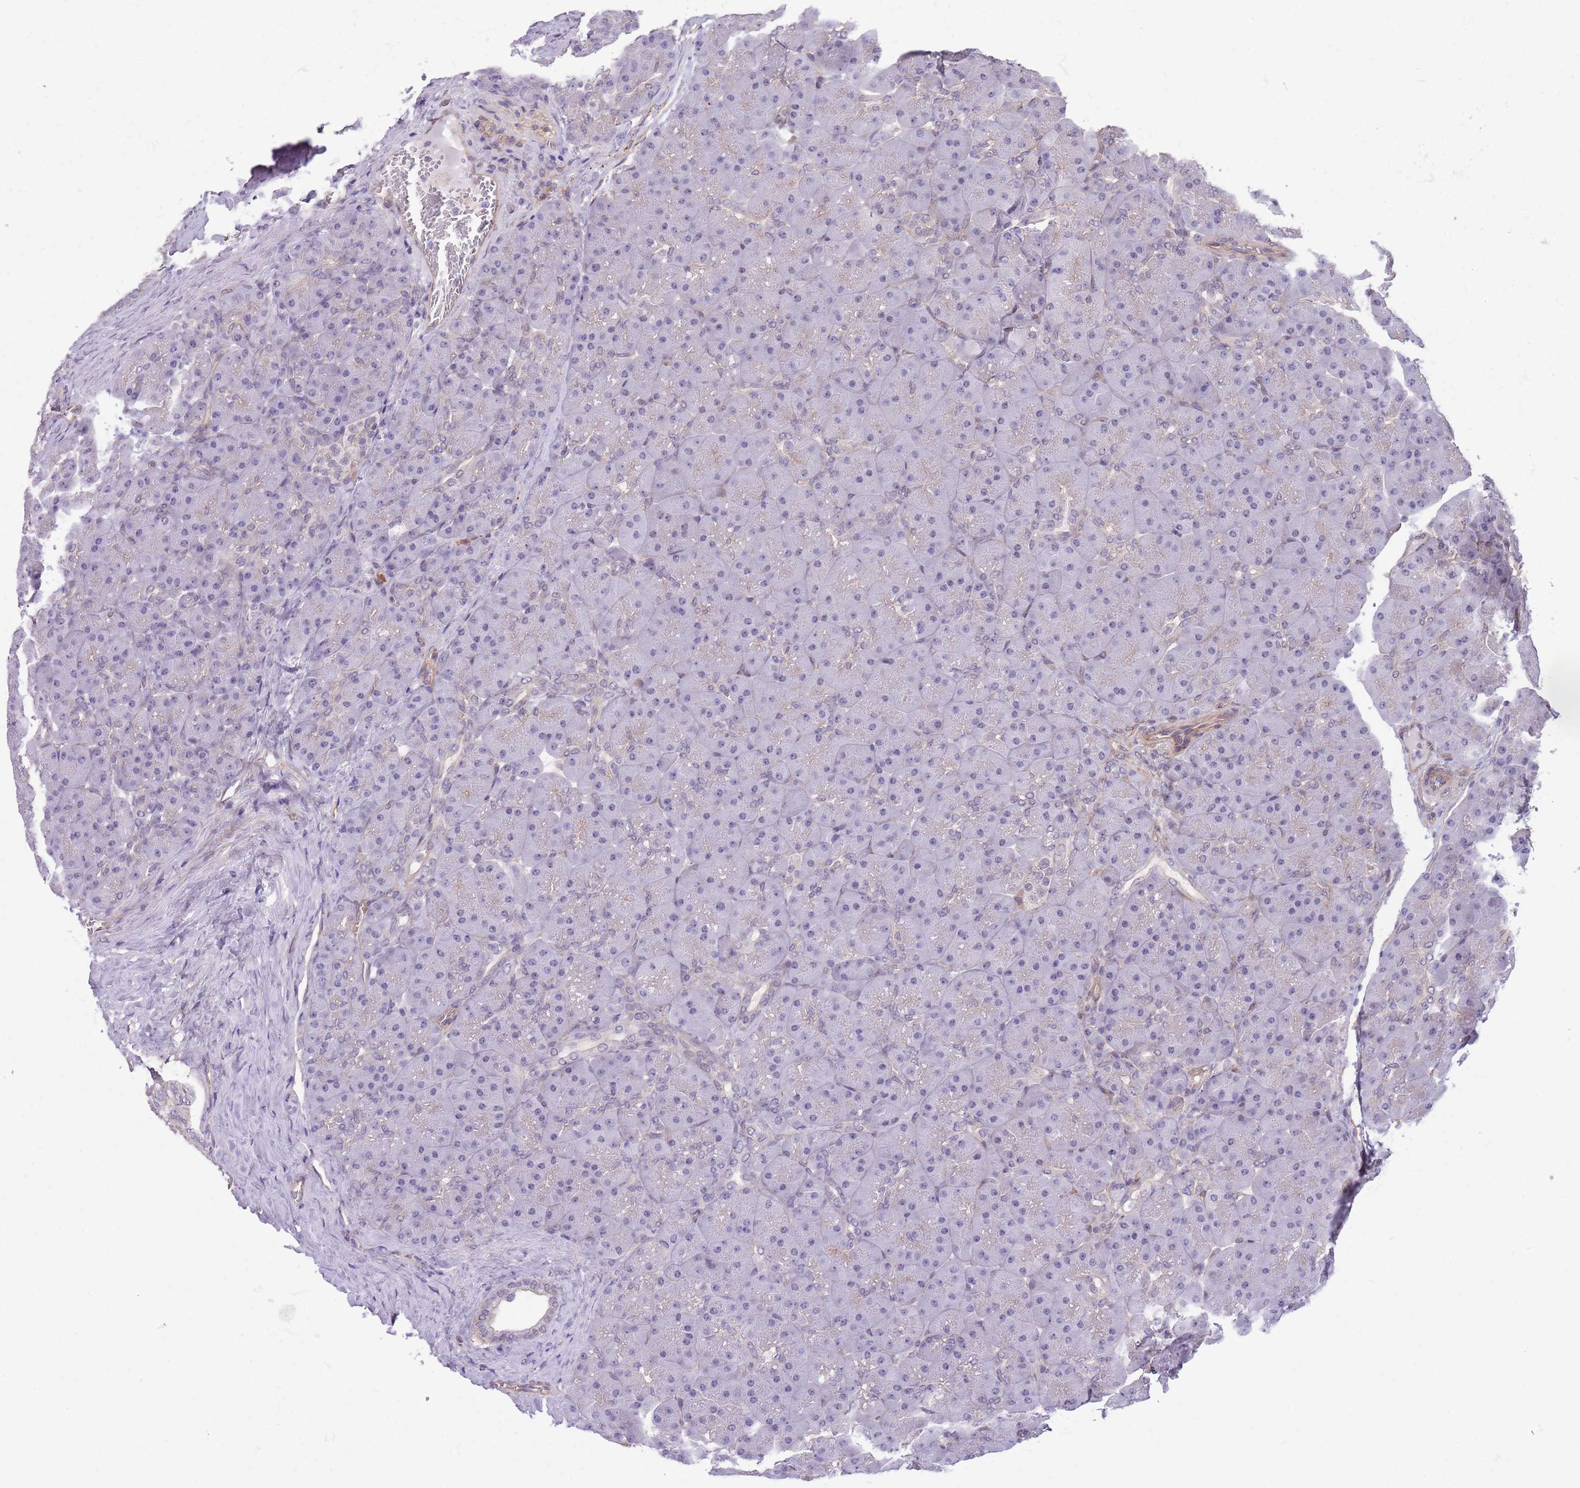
{"staining": {"intensity": "weak", "quantity": "<25%", "location": "cytoplasmic/membranous,nuclear"}, "tissue": "pancreas", "cell_type": "Exocrine glandular cells", "image_type": "normal", "snomed": [{"axis": "morphology", "description": "Normal tissue, NOS"}, {"axis": "topography", "description": "Pancreas"}], "caption": "Immunohistochemical staining of normal pancreas demonstrates no significant expression in exocrine glandular cells.", "gene": "CREBZF", "patient": {"sex": "male", "age": 66}}